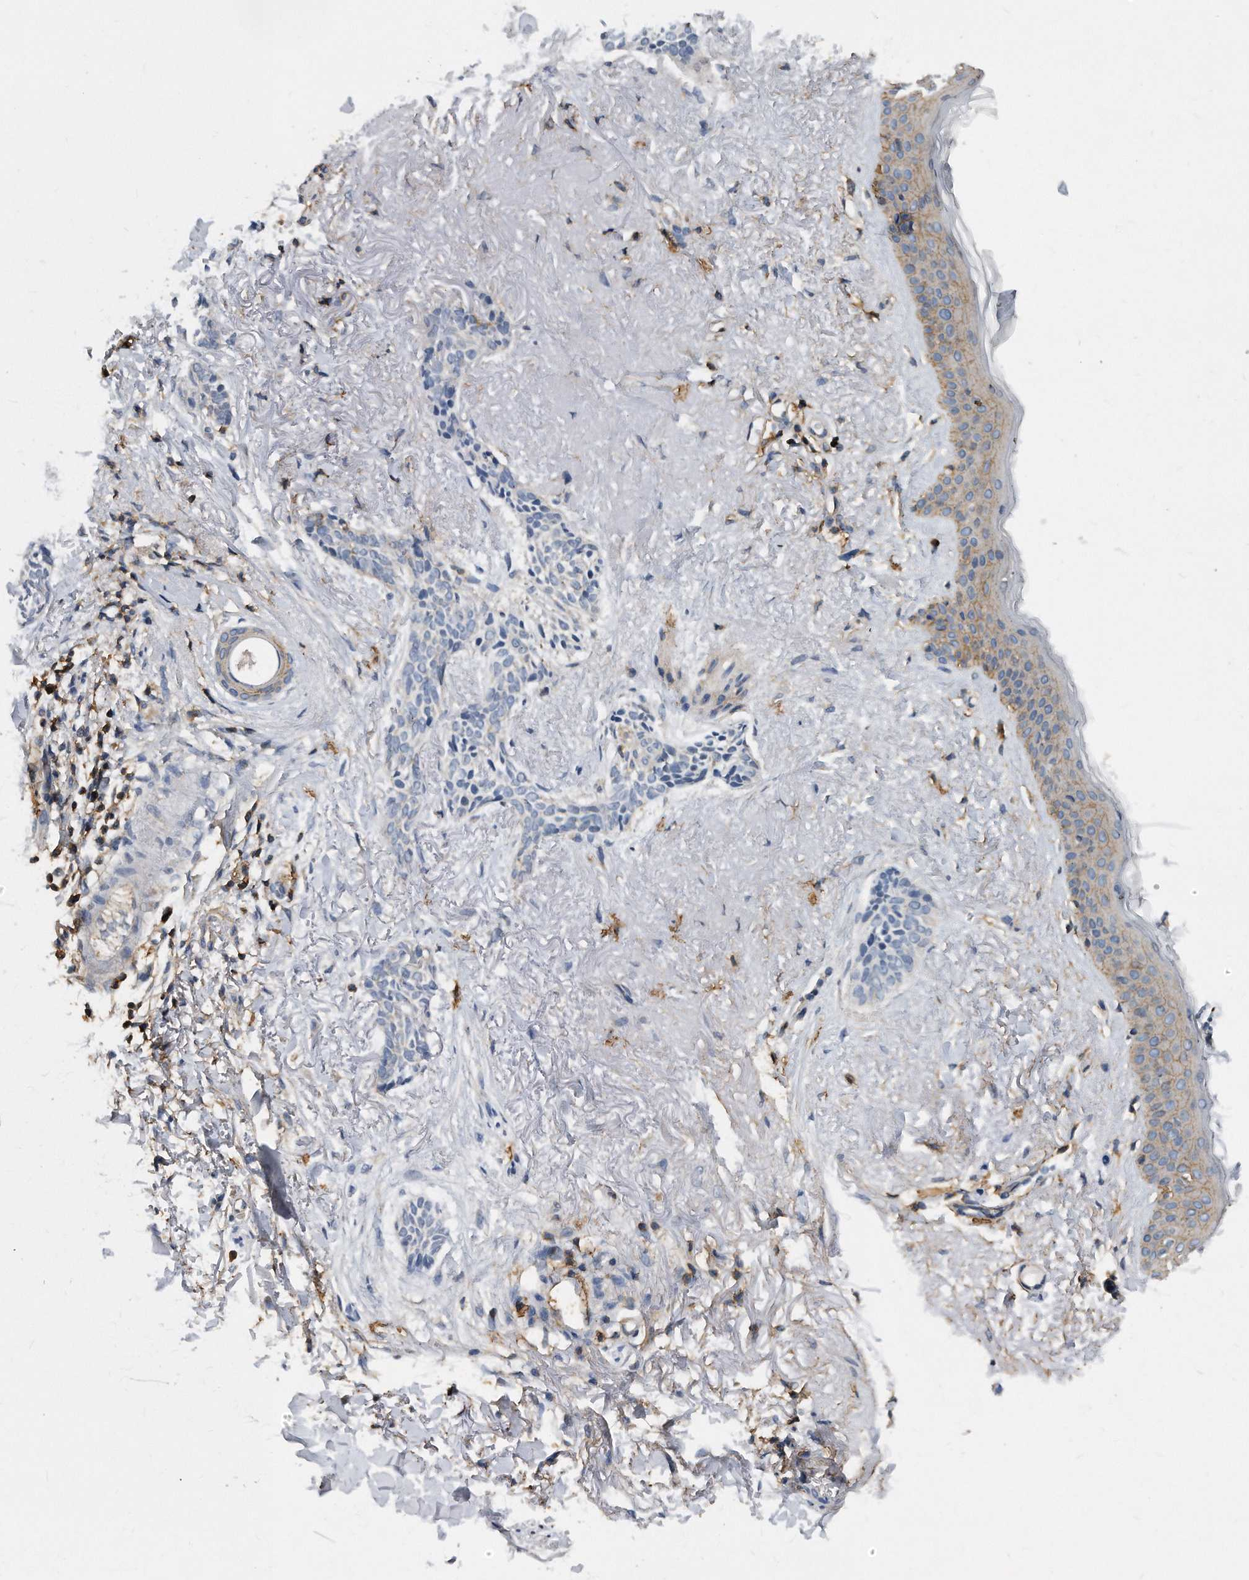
{"staining": {"intensity": "negative", "quantity": "none", "location": "none"}, "tissue": "skin cancer", "cell_type": "Tumor cells", "image_type": "cancer", "snomed": [{"axis": "morphology", "description": "Basal cell carcinoma"}, {"axis": "topography", "description": "Skin"}], "caption": "A high-resolution histopathology image shows immunohistochemistry (IHC) staining of skin basal cell carcinoma, which reveals no significant positivity in tumor cells.", "gene": "ATG5", "patient": {"sex": "female", "age": 84}}